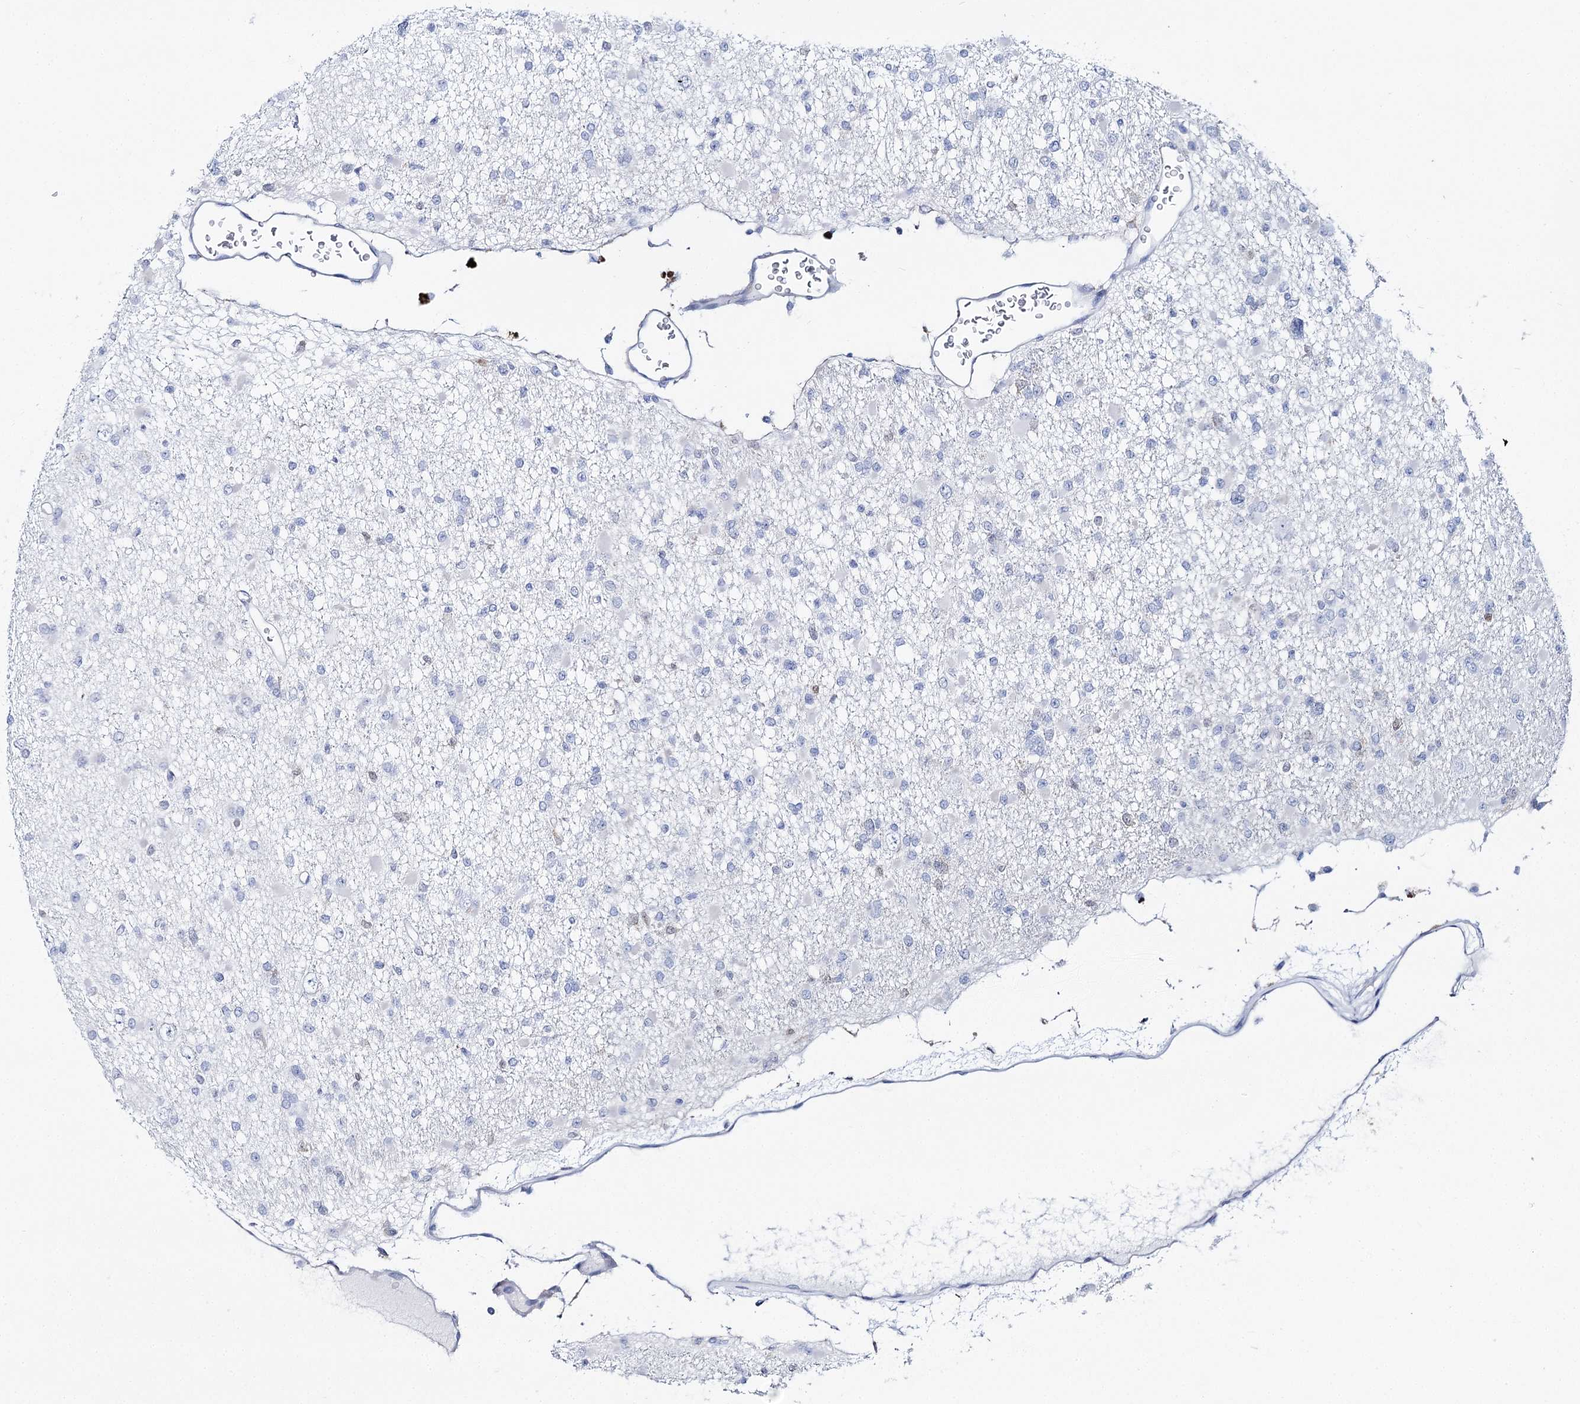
{"staining": {"intensity": "negative", "quantity": "none", "location": "none"}, "tissue": "glioma", "cell_type": "Tumor cells", "image_type": "cancer", "snomed": [{"axis": "morphology", "description": "Glioma, malignant, Low grade"}, {"axis": "topography", "description": "Brain"}], "caption": "Tumor cells show no significant positivity in glioma.", "gene": "UGDH", "patient": {"sex": "female", "age": 22}}